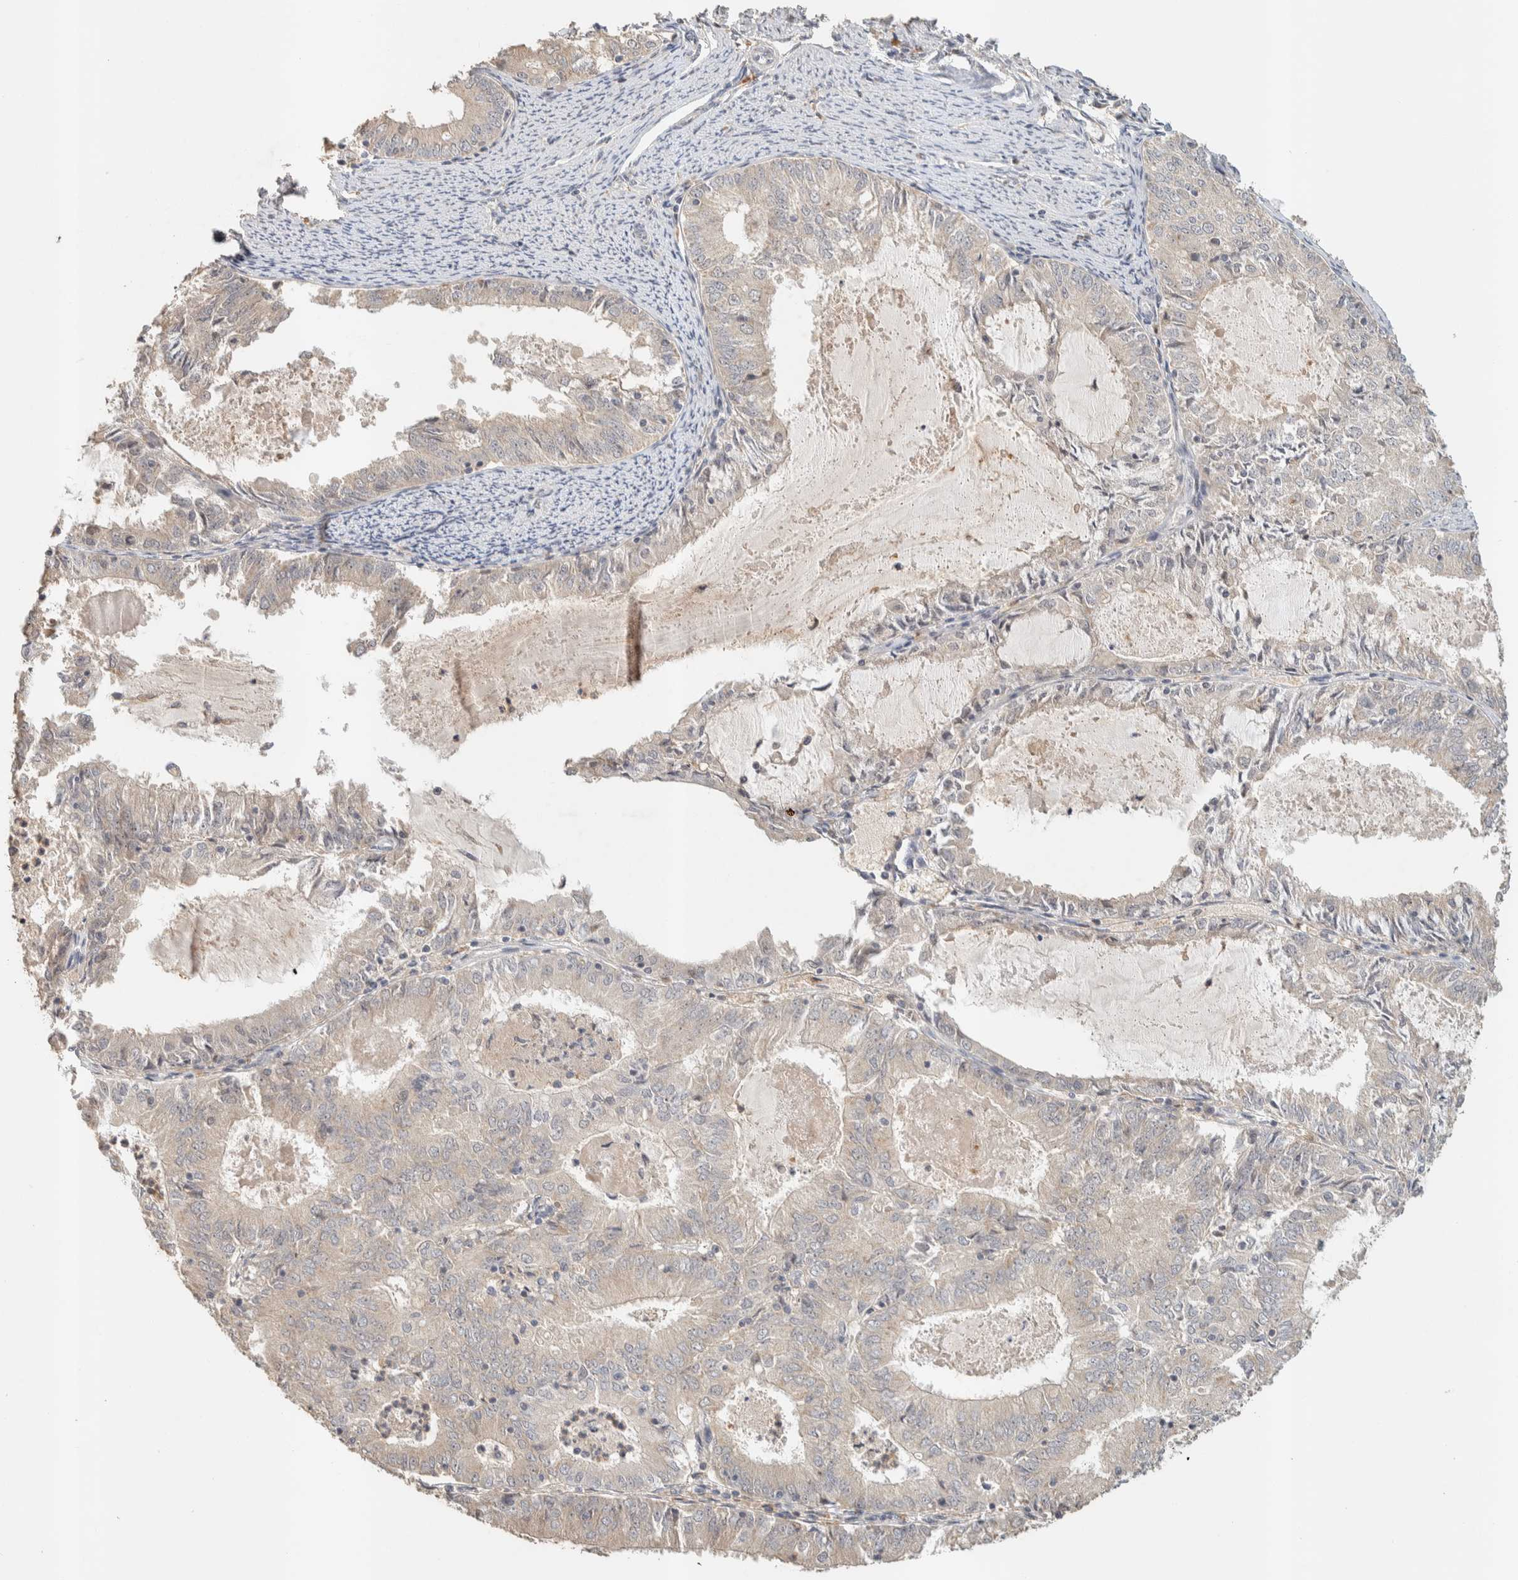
{"staining": {"intensity": "negative", "quantity": "none", "location": "none"}, "tissue": "endometrial cancer", "cell_type": "Tumor cells", "image_type": "cancer", "snomed": [{"axis": "morphology", "description": "Adenocarcinoma, NOS"}, {"axis": "topography", "description": "Endometrium"}], "caption": "DAB immunohistochemical staining of human endometrial cancer (adenocarcinoma) demonstrates no significant positivity in tumor cells.", "gene": "ITPA", "patient": {"sex": "female", "age": 57}}